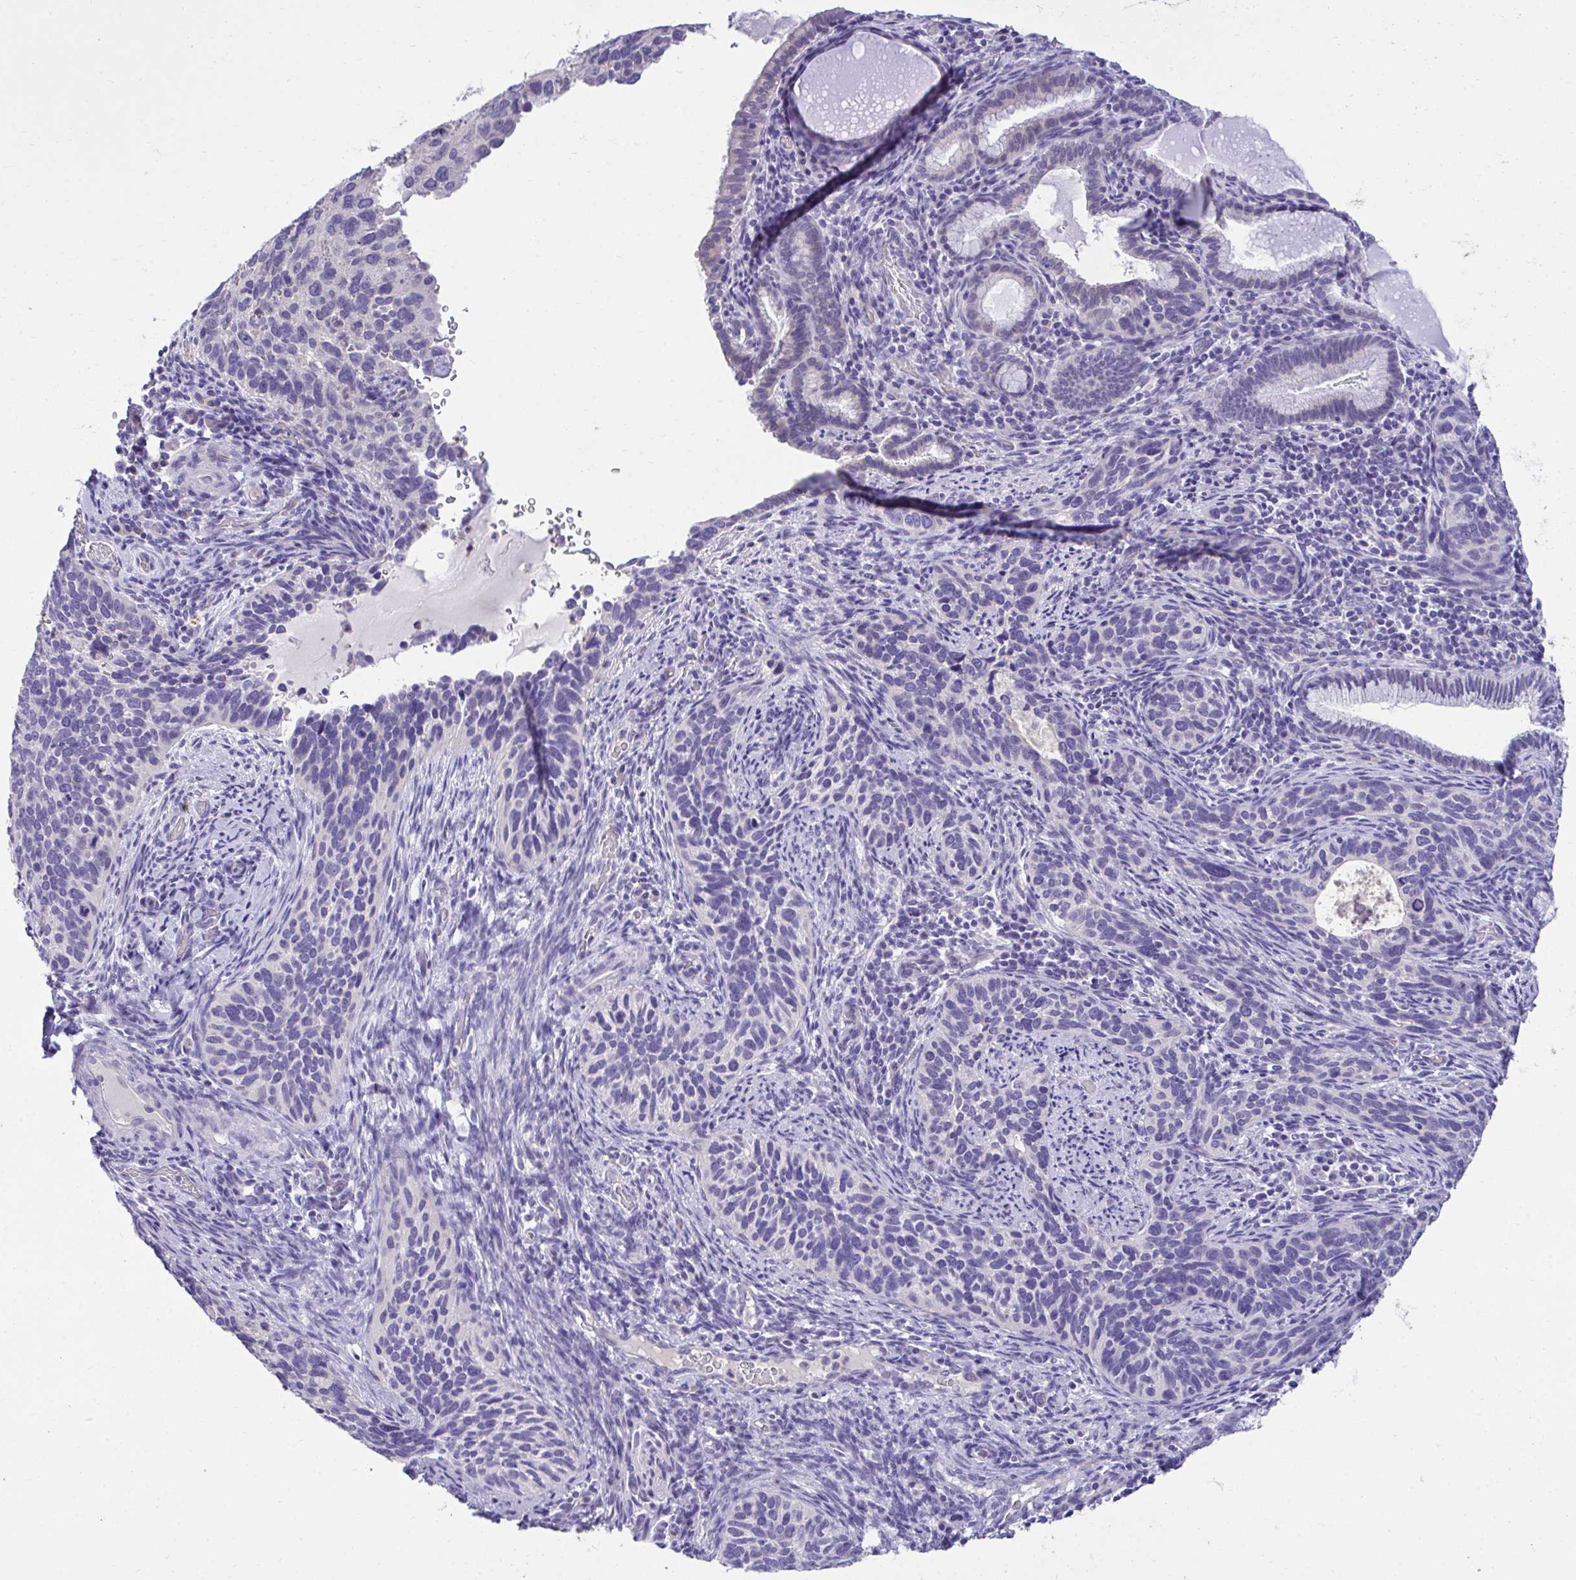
{"staining": {"intensity": "negative", "quantity": "none", "location": "none"}, "tissue": "cervical cancer", "cell_type": "Tumor cells", "image_type": "cancer", "snomed": [{"axis": "morphology", "description": "Squamous cell carcinoma, NOS"}, {"axis": "topography", "description": "Cervix"}], "caption": "Cervical squamous cell carcinoma stained for a protein using immunohistochemistry shows no positivity tumor cells.", "gene": "TMCO5A", "patient": {"sex": "female", "age": 51}}